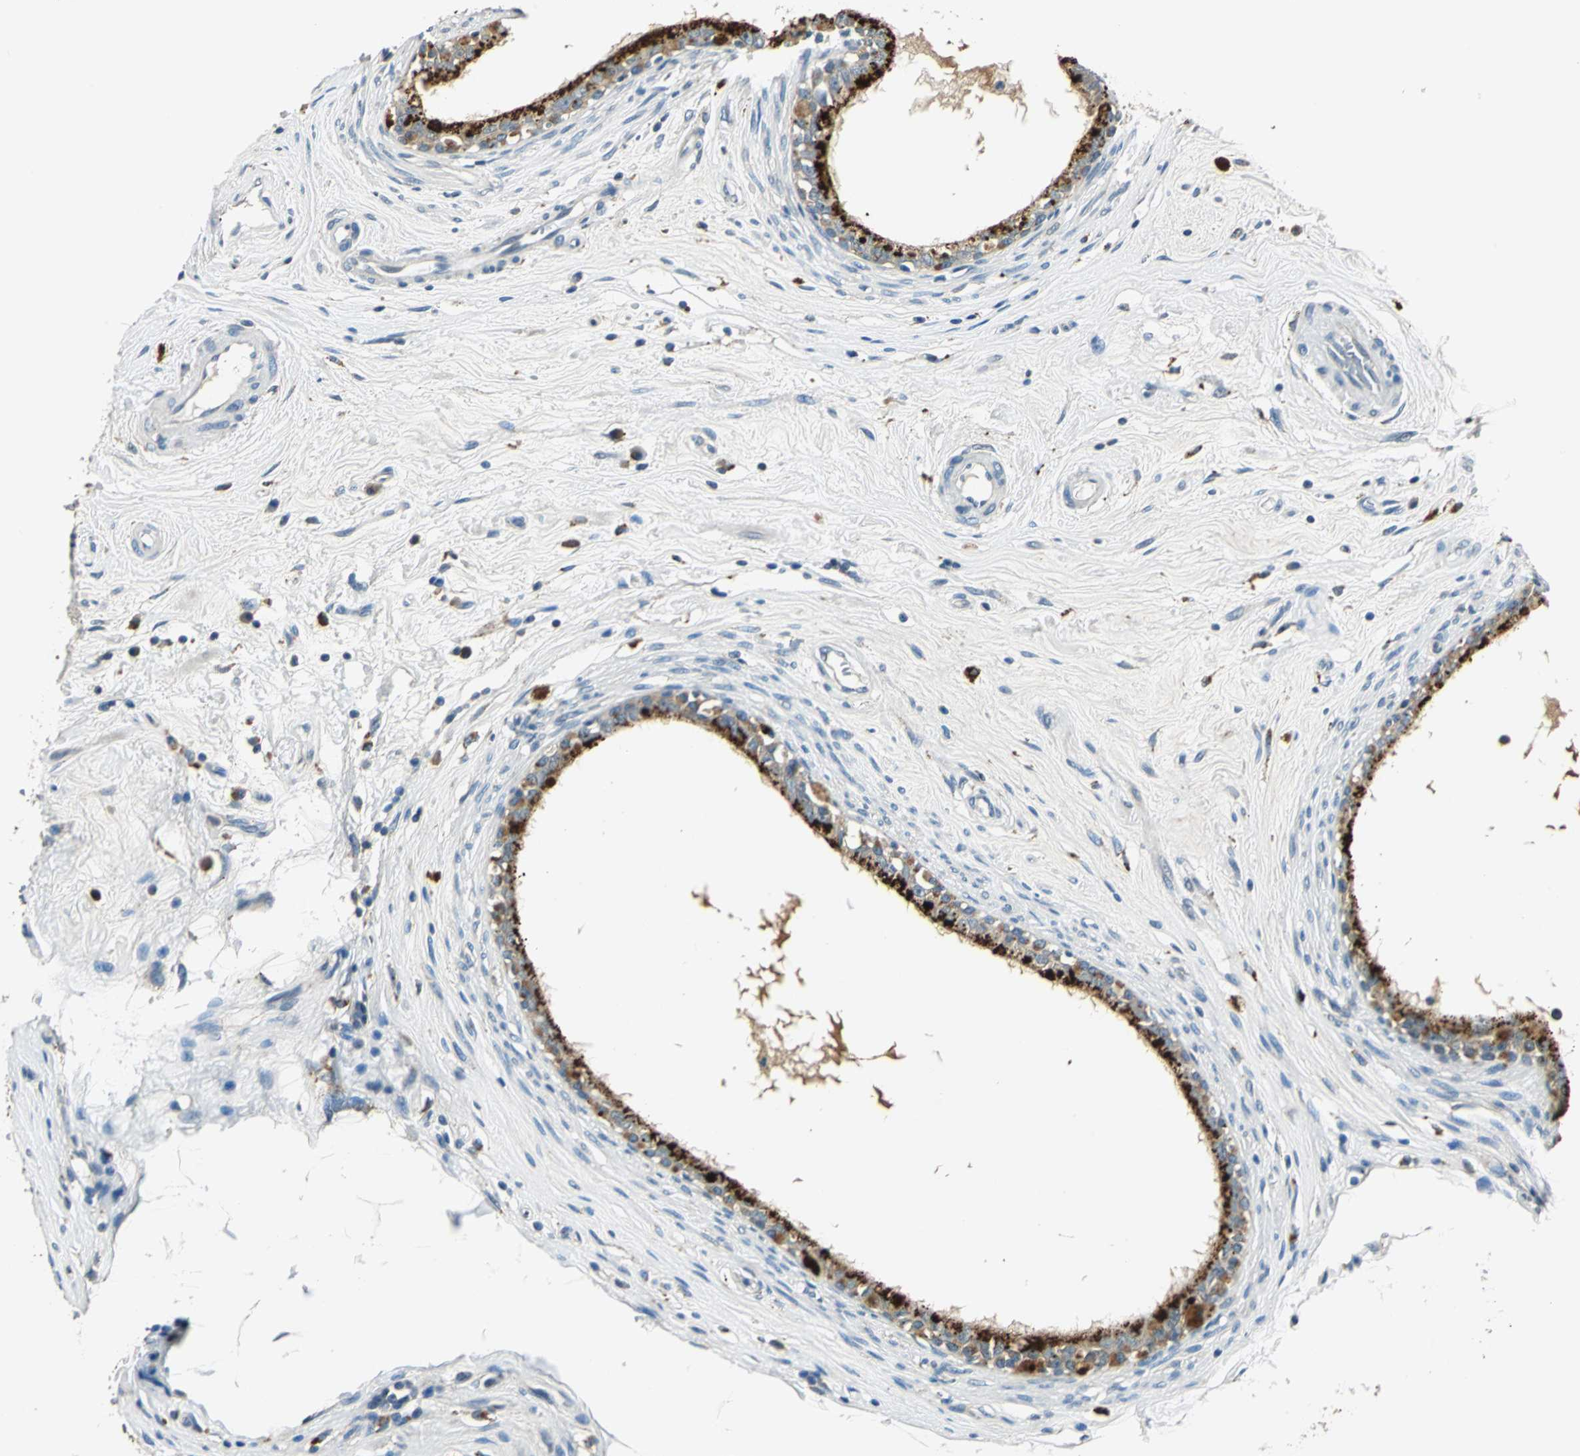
{"staining": {"intensity": "weak", "quantity": "25%-75%", "location": "cytoplasmic/membranous"}, "tissue": "epididymis", "cell_type": "Glandular cells", "image_type": "normal", "snomed": [{"axis": "morphology", "description": "Normal tissue, NOS"}, {"axis": "morphology", "description": "Inflammation, NOS"}, {"axis": "topography", "description": "Epididymis"}], "caption": "Immunohistochemistry histopathology image of benign human epididymis stained for a protein (brown), which reveals low levels of weak cytoplasmic/membranous expression in about 25%-75% of glandular cells.", "gene": "NIT1", "patient": {"sex": "male", "age": 84}}